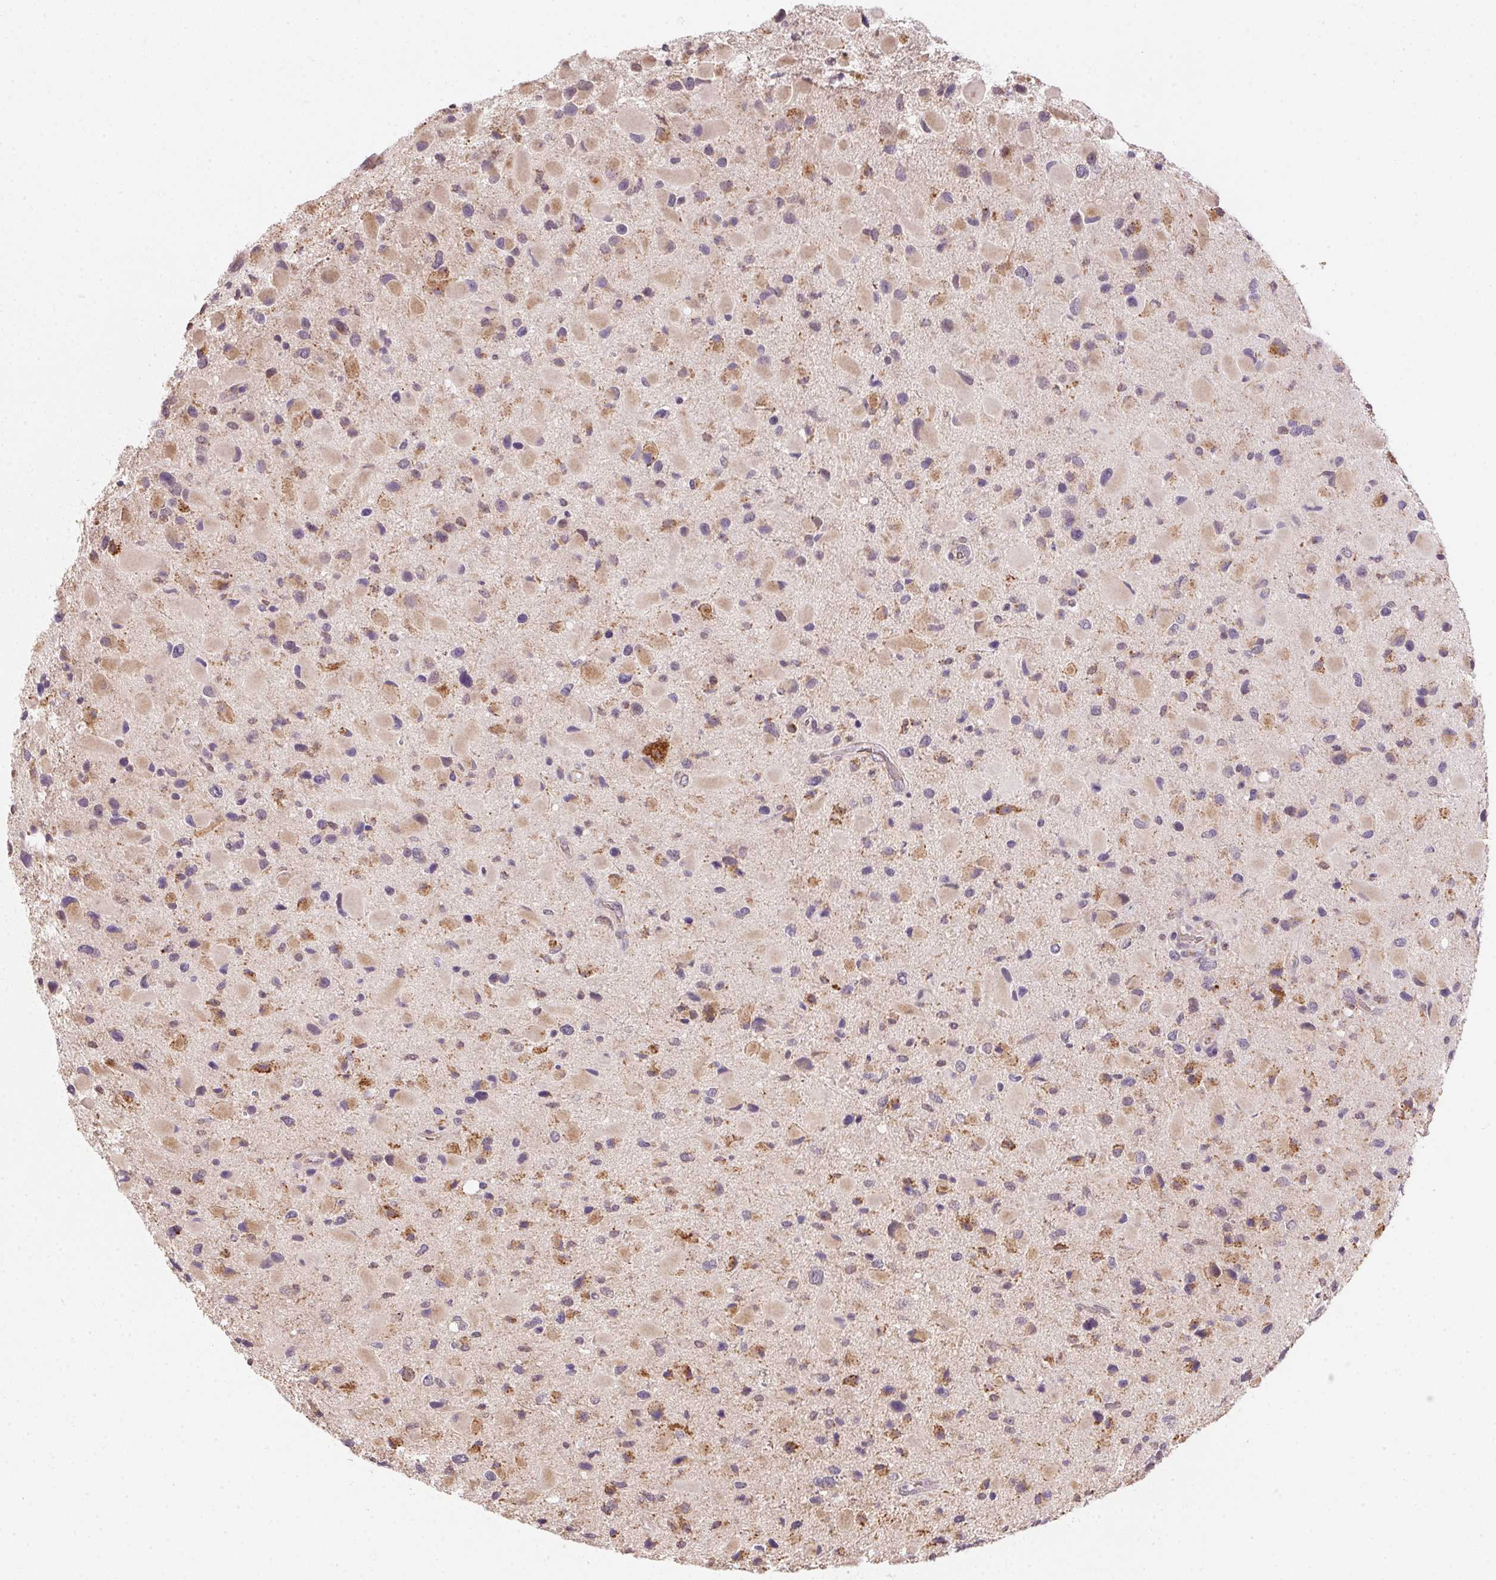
{"staining": {"intensity": "weak", "quantity": "25%-75%", "location": "cytoplasmic/membranous"}, "tissue": "glioma", "cell_type": "Tumor cells", "image_type": "cancer", "snomed": [{"axis": "morphology", "description": "Glioma, malignant, Low grade"}, {"axis": "topography", "description": "Brain"}], "caption": "Malignant glioma (low-grade) stained for a protein (brown) demonstrates weak cytoplasmic/membranous positive positivity in approximately 25%-75% of tumor cells.", "gene": "METTL13", "patient": {"sex": "female", "age": 32}}